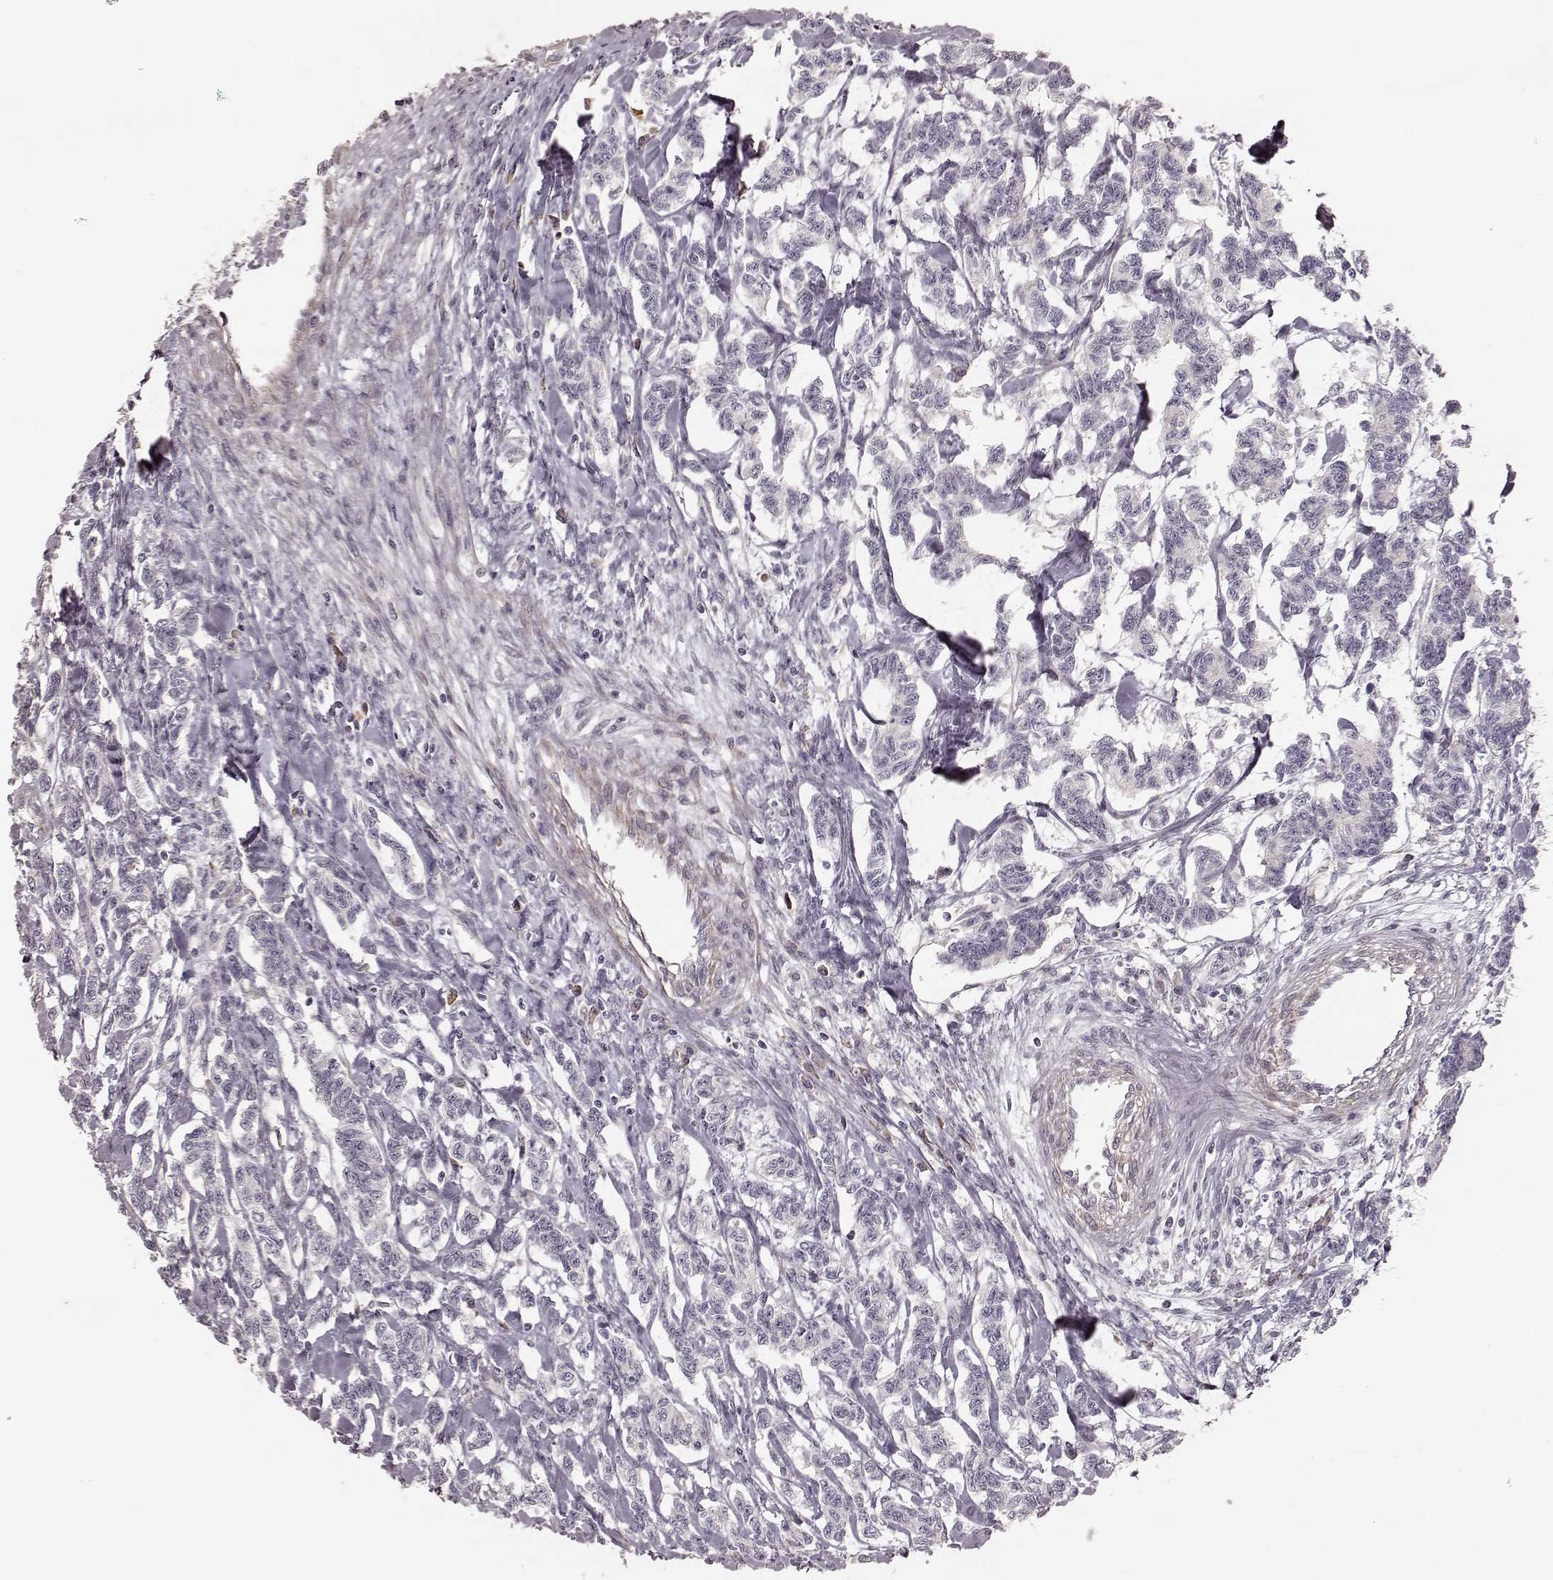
{"staining": {"intensity": "negative", "quantity": "none", "location": "none"}, "tissue": "carcinoid", "cell_type": "Tumor cells", "image_type": "cancer", "snomed": [{"axis": "morphology", "description": "Carcinoid, malignant, NOS"}, {"axis": "topography", "description": "Kidney"}], "caption": "Protein analysis of malignant carcinoid exhibits no significant positivity in tumor cells.", "gene": "KCNJ9", "patient": {"sex": "female", "age": 41}}